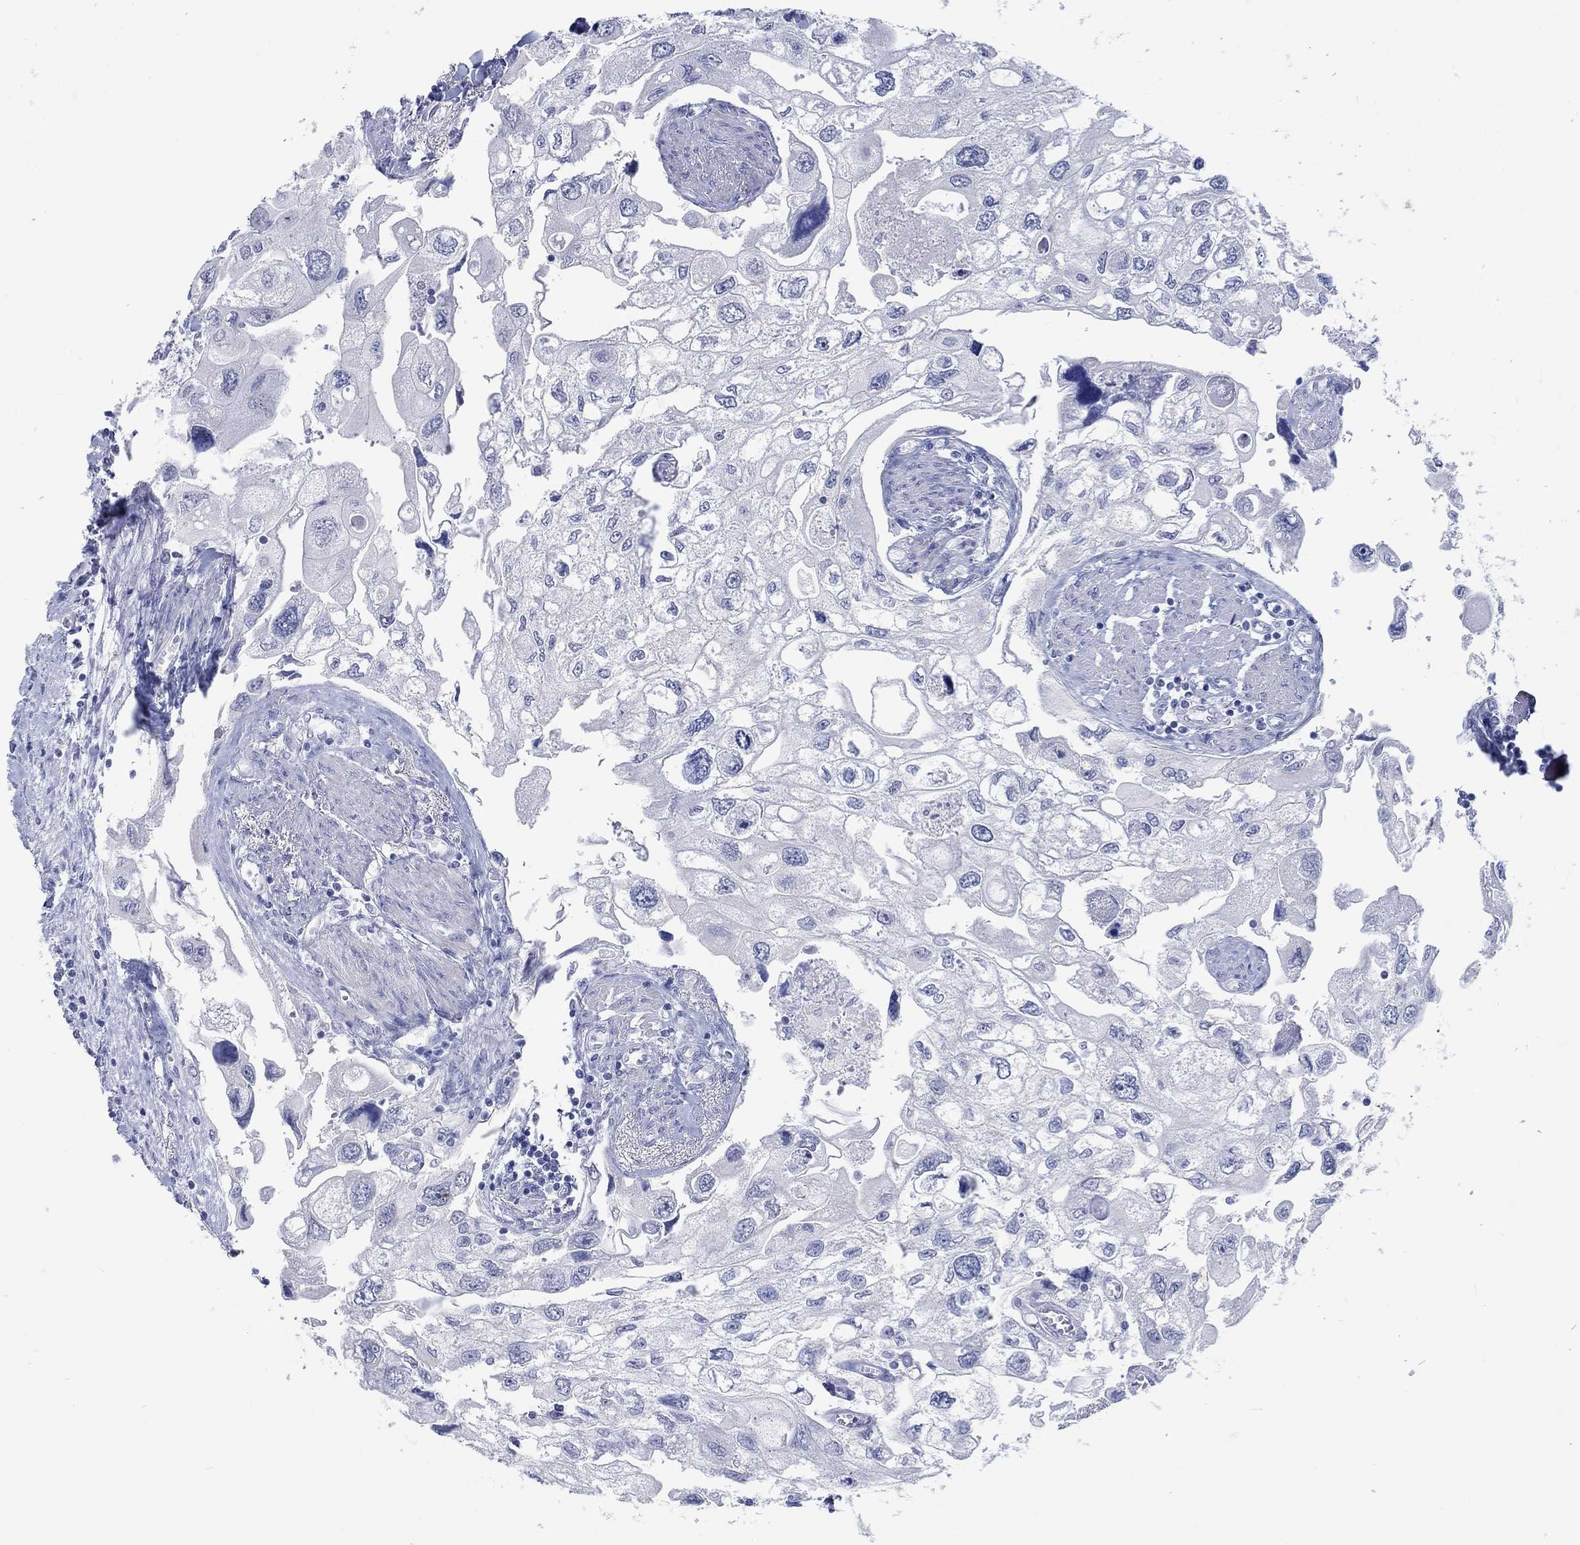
{"staining": {"intensity": "negative", "quantity": "none", "location": "none"}, "tissue": "urothelial cancer", "cell_type": "Tumor cells", "image_type": "cancer", "snomed": [{"axis": "morphology", "description": "Urothelial carcinoma, High grade"}, {"axis": "topography", "description": "Urinary bladder"}], "caption": "Tumor cells are negative for protein expression in human urothelial cancer. (DAB (3,3'-diaminobenzidine) immunohistochemistry with hematoxylin counter stain).", "gene": "C4orf47", "patient": {"sex": "male", "age": 59}}